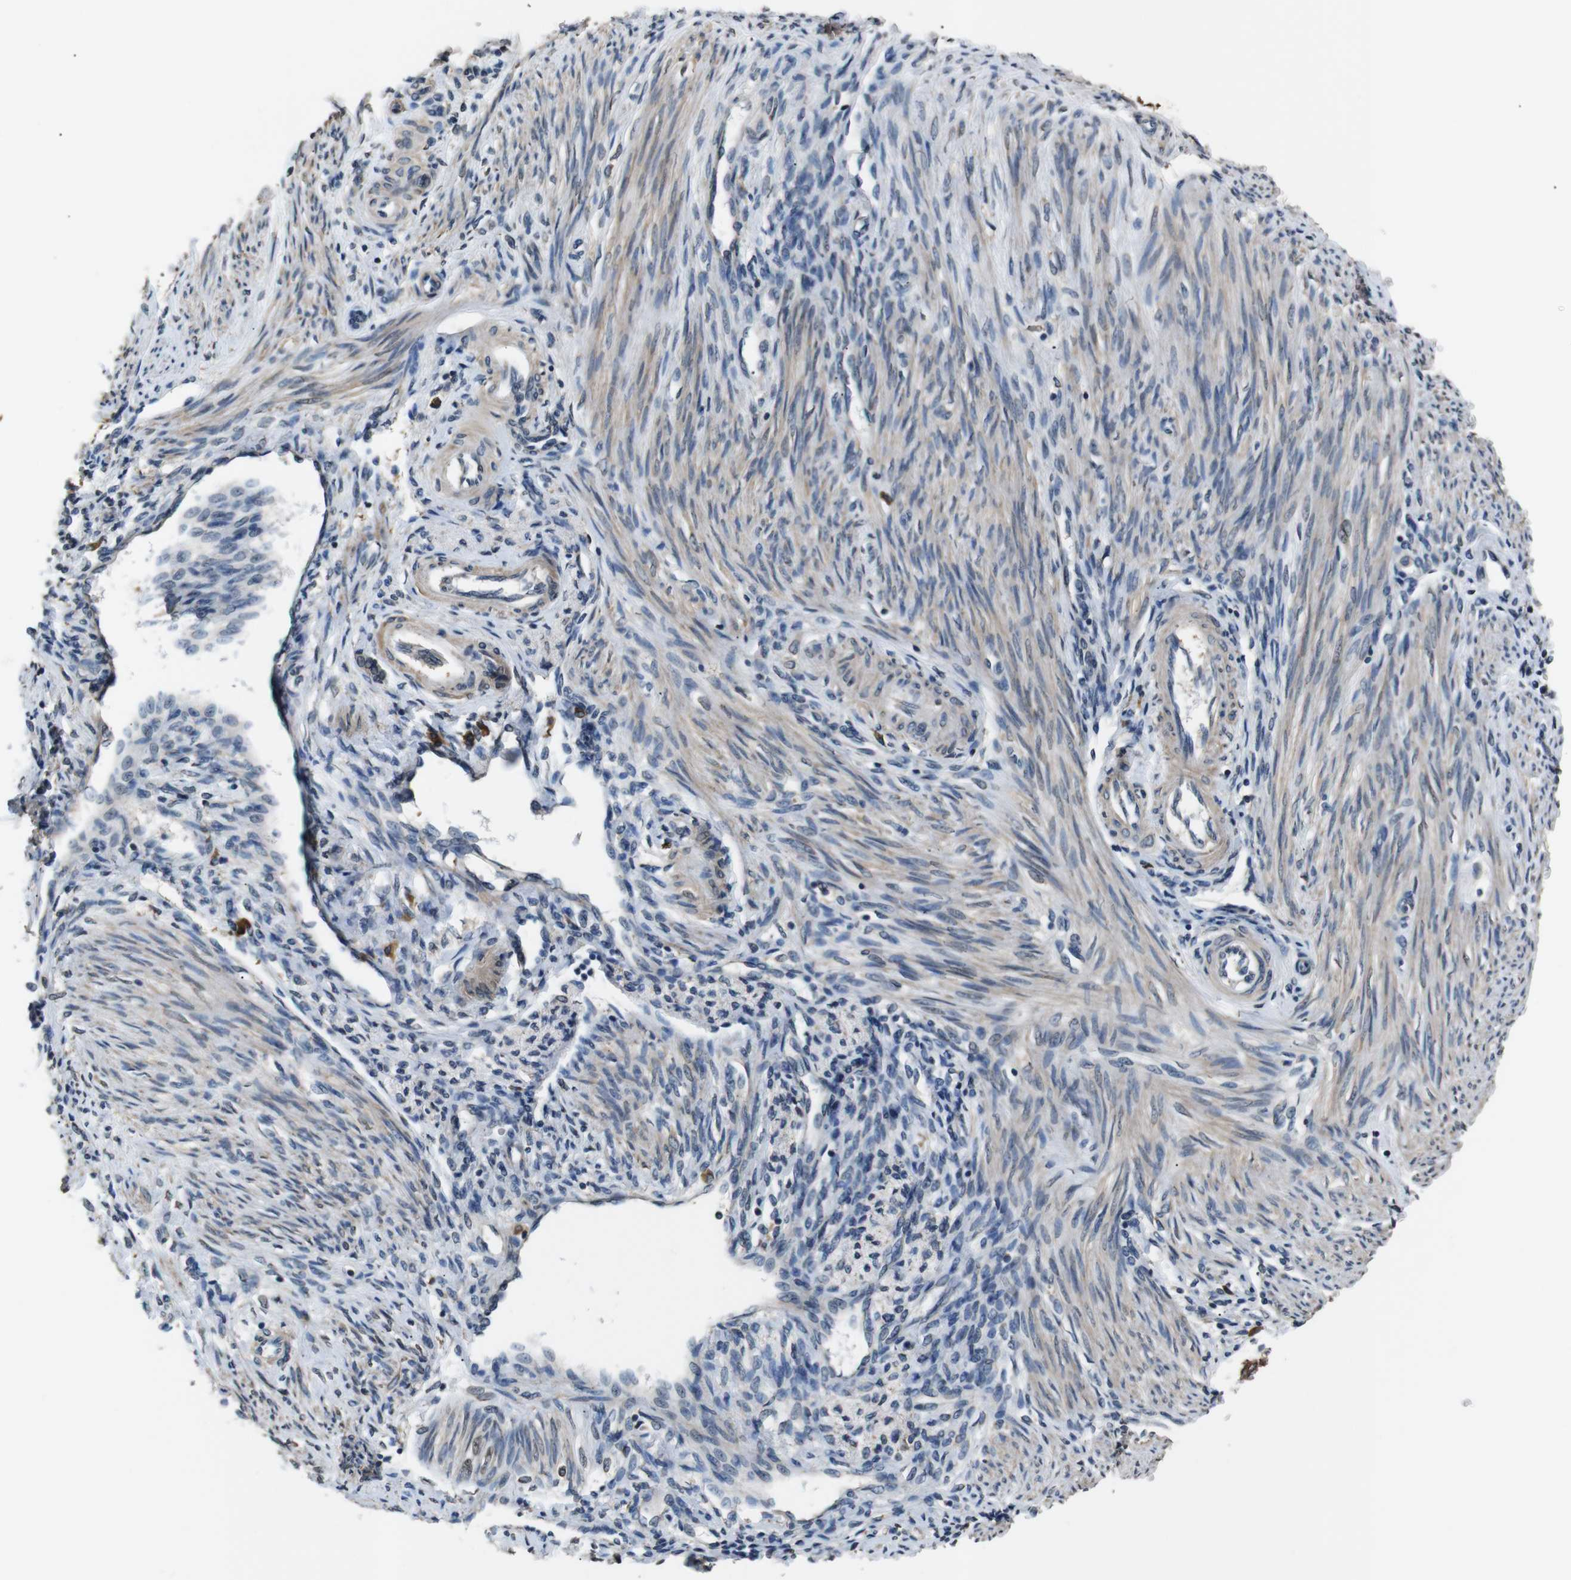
{"staining": {"intensity": "weak", "quantity": ">75%", "location": "cytoplasmic/membranous"}, "tissue": "endometrium", "cell_type": "Cells in endometrial stroma", "image_type": "normal", "snomed": [{"axis": "morphology", "description": "Normal tissue, NOS"}, {"axis": "topography", "description": "Endometrium"}], "caption": "Immunohistochemical staining of normal endometrium shows >75% levels of weak cytoplasmic/membranous protein staining in about >75% of cells in endometrial stroma.", "gene": "TMED2", "patient": {"sex": "female", "age": 42}}